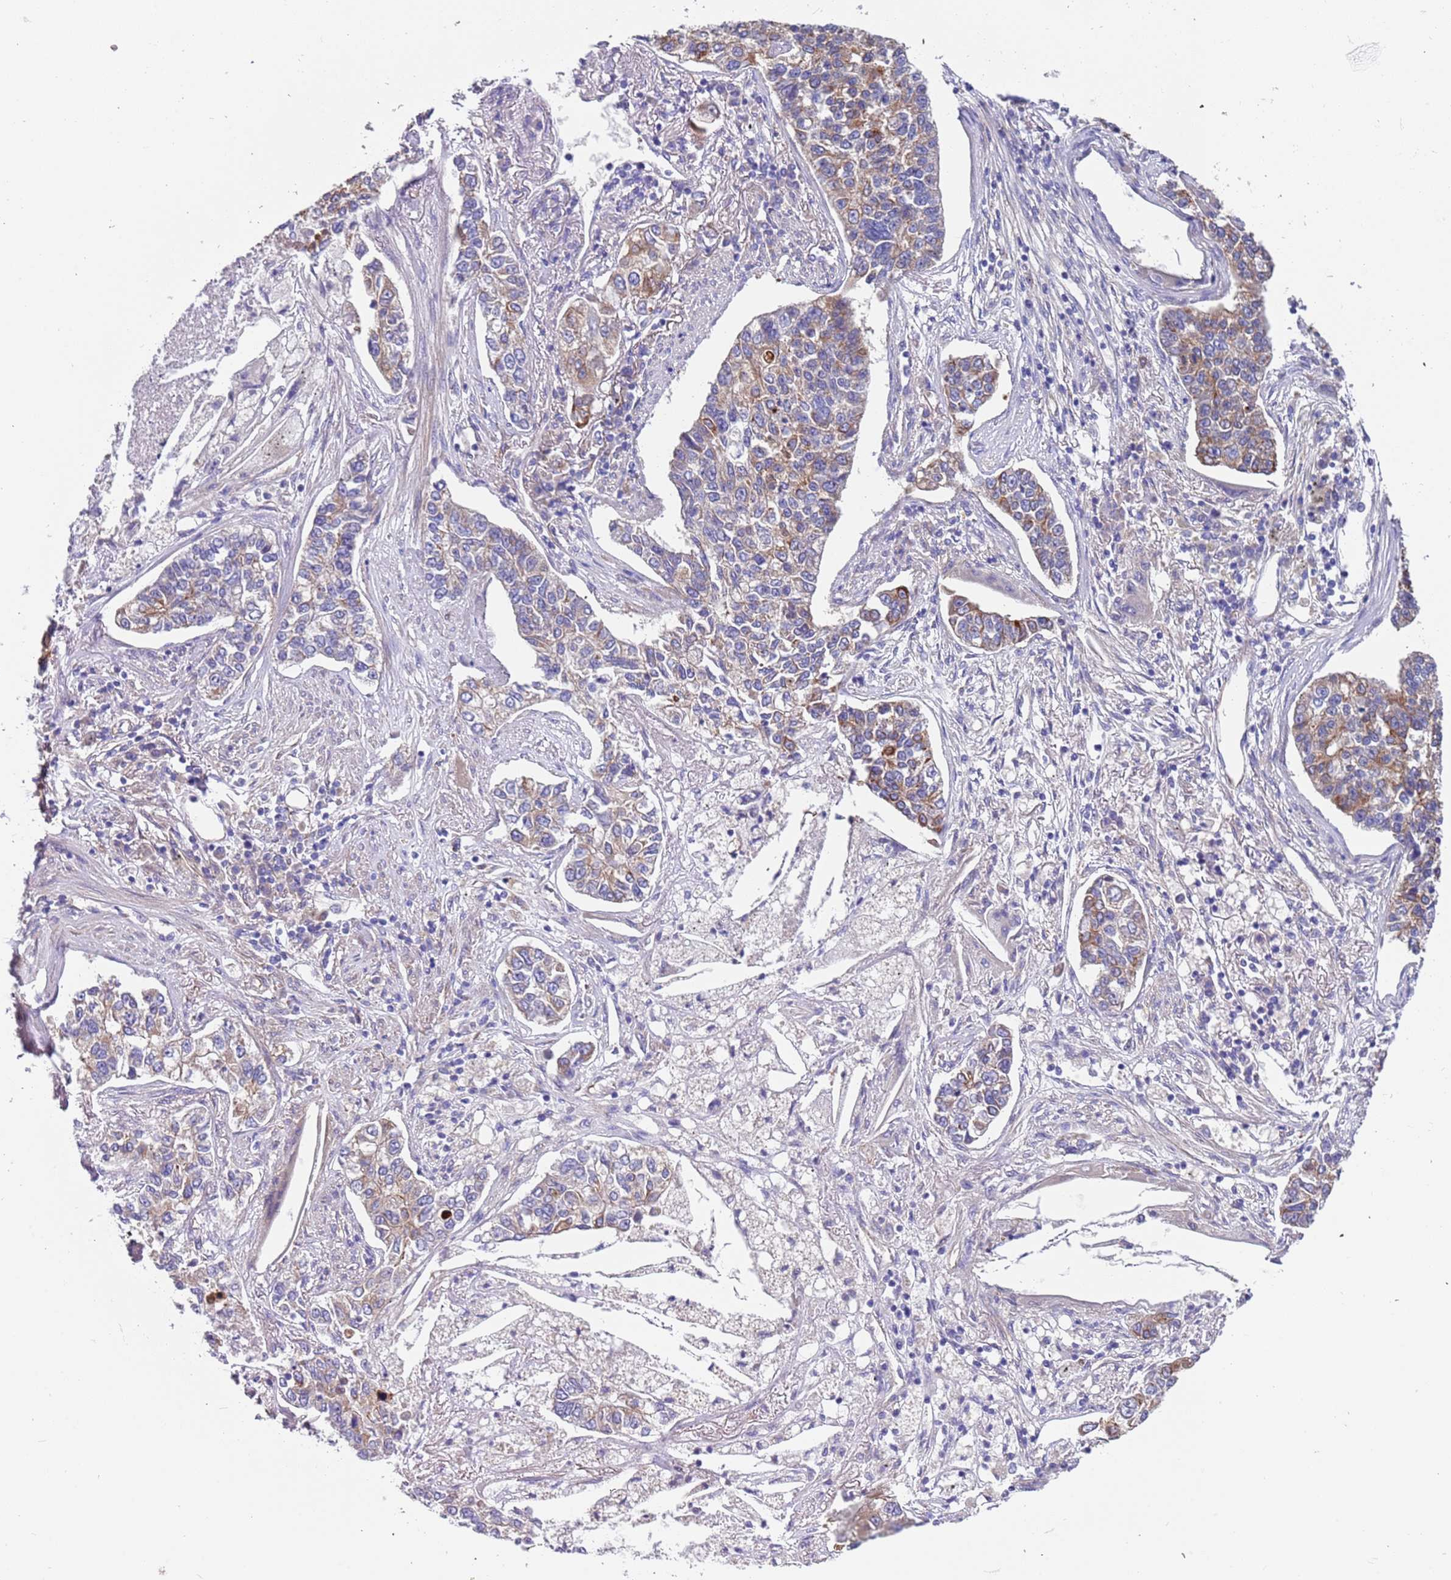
{"staining": {"intensity": "weak", "quantity": ">75%", "location": "cytoplasmic/membranous"}, "tissue": "lung cancer", "cell_type": "Tumor cells", "image_type": "cancer", "snomed": [{"axis": "morphology", "description": "Adenocarcinoma, NOS"}, {"axis": "topography", "description": "Lung"}], "caption": "IHC photomicrograph of neoplastic tissue: lung cancer (adenocarcinoma) stained using immunohistochemistry shows low levels of weak protein expression localized specifically in the cytoplasmic/membranous of tumor cells, appearing as a cytoplasmic/membranous brown color.", "gene": "LAMB4", "patient": {"sex": "male", "age": 49}}